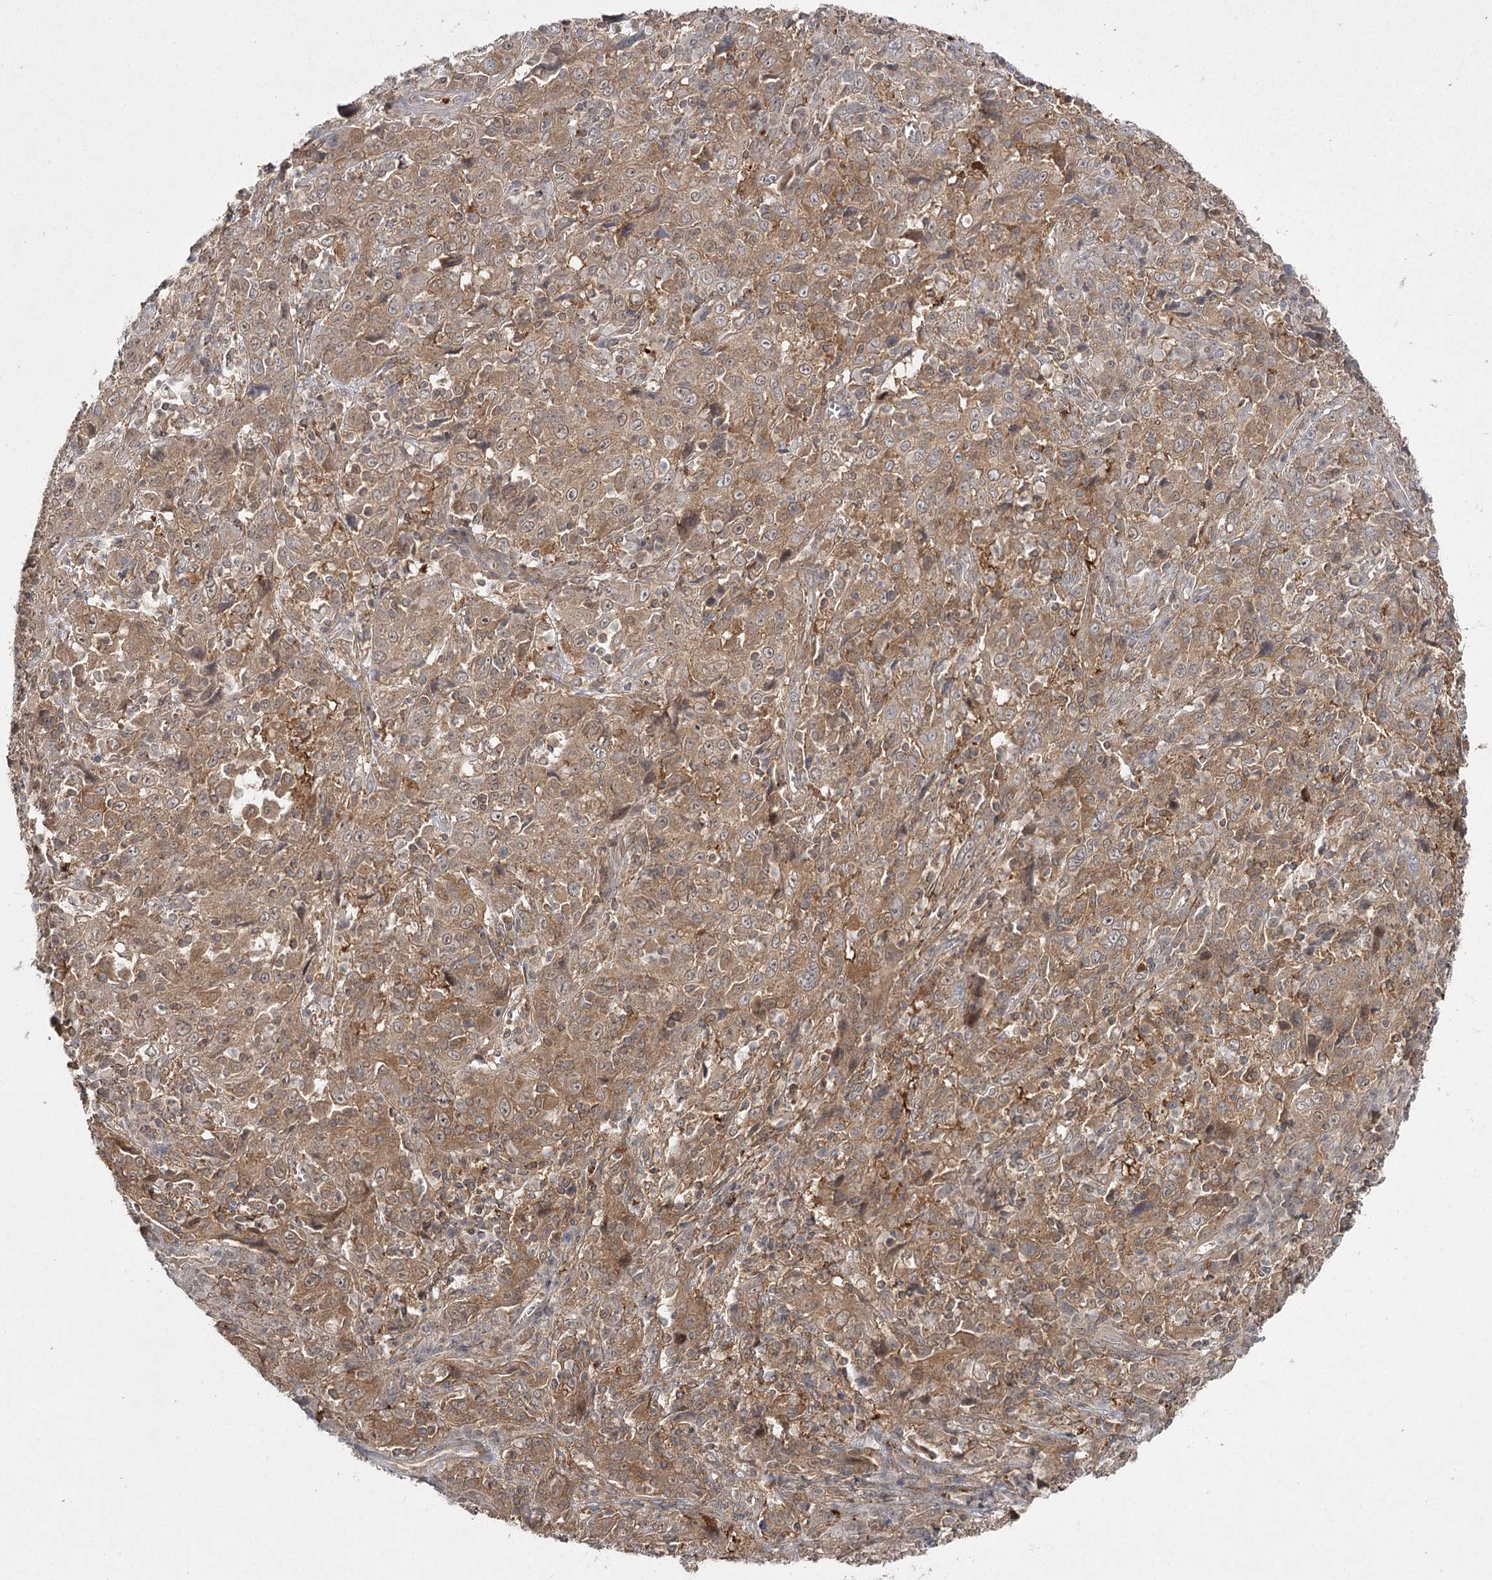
{"staining": {"intensity": "moderate", "quantity": ">75%", "location": "cytoplasmic/membranous"}, "tissue": "cervical cancer", "cell_type": "Tumor cells", "image_type": "cancer", "snomed": [{"axis": "morphology", "description": "Squamous cell carcinoma, NOS"}, {"axis": "topography", "description": "Cervix"}], "caption": "About >75% of tumor cells in squamous cell carcinoma (cervical) reveal moderate cytoplasmic/membranous protein expression as visualized by brown immunohistochemical staining.", "gene": "WDR44", "patient": {"sex": "female", "age": 46}}